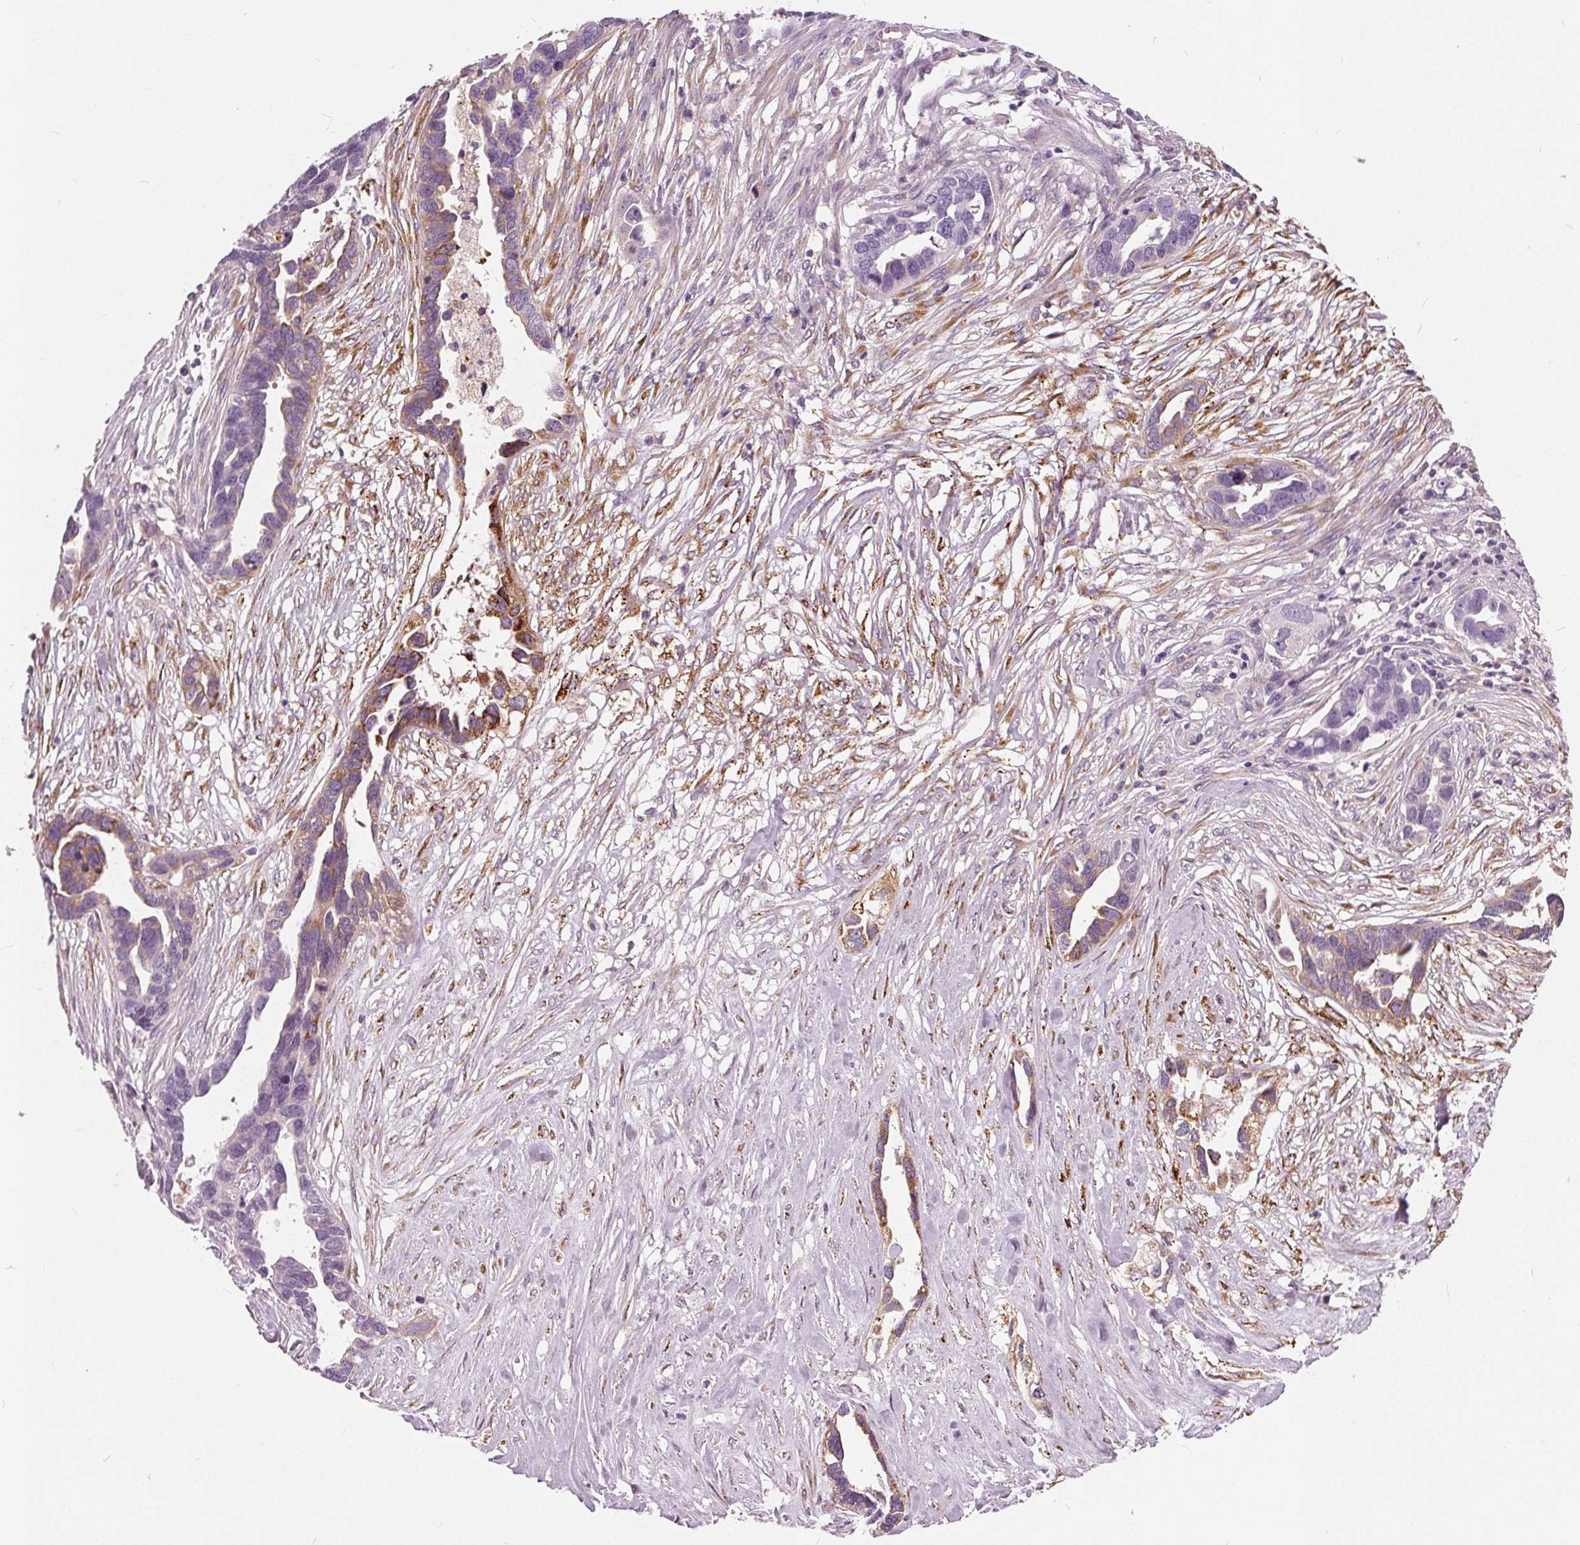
{"staining": {"intensity": "moderate", "quantity": "<25%", "location": "cytoplasmic/membranous"}, "tissue": "ovarian cancer", "cell_type": "Tumor cells", "image_type": "cancer", "snomed": [{"axis": "morphology", "description": "Cystadenocarcinoma, serous, NOS"}, {"axis": "topography", "description": "Ovary"}], "caption": "Tumor cells exhibit low levels of moderate cytoplasmic/membranous positivity in about <25% of cells in human ovarian cancer.", "gene": "LHFPL7", "patient": {"sex": "female", "age": 54}}